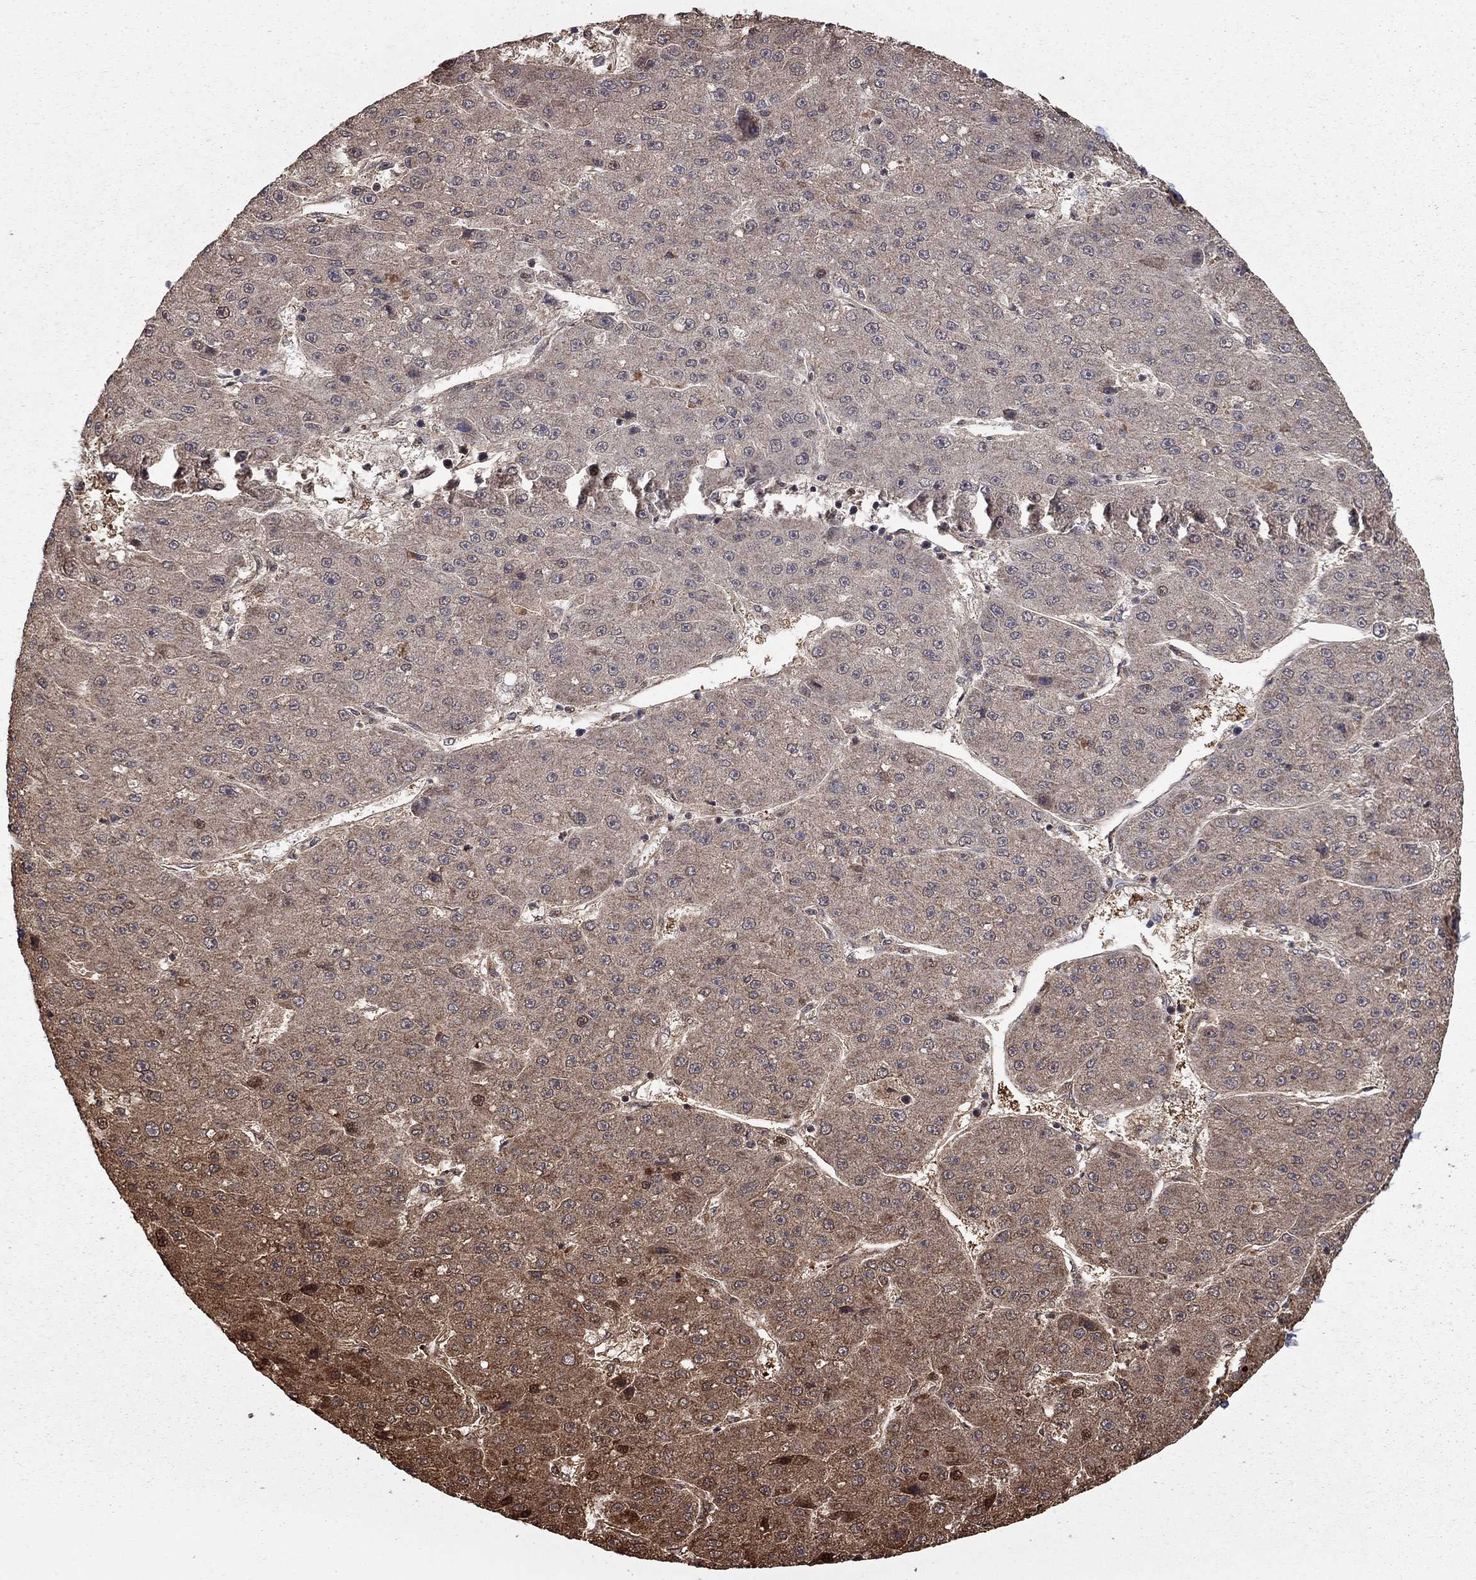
{"staining": {"intensity": "strong", "quantity": "<25%", "location": "cytoplasmic/membranous,nuclear"}, "tissue": "liver cancer", "cell_type": "Tumor cells", "image_type": "cancer", "snomed": [{"axis": "morphology", "description": "Carcinoma, Hepatocellular, NOS"}, {"axis": "topography", "description": "Liver"}], "caption": "Protein expression analysis of human liver cancer (hepatocellular carcinoma) reveals strong cytoplasmic/membranous and nuclear positivity in about <25% of tumor cells. The protein of interest is stained brown, and the nuclei are stained in blue (DAB (3,3'-diaminobenzidine) IHC with brightfield microscopy, high magnification).", "gene": "HDAC3", "patient": {"sex": "male", "age": 67}}